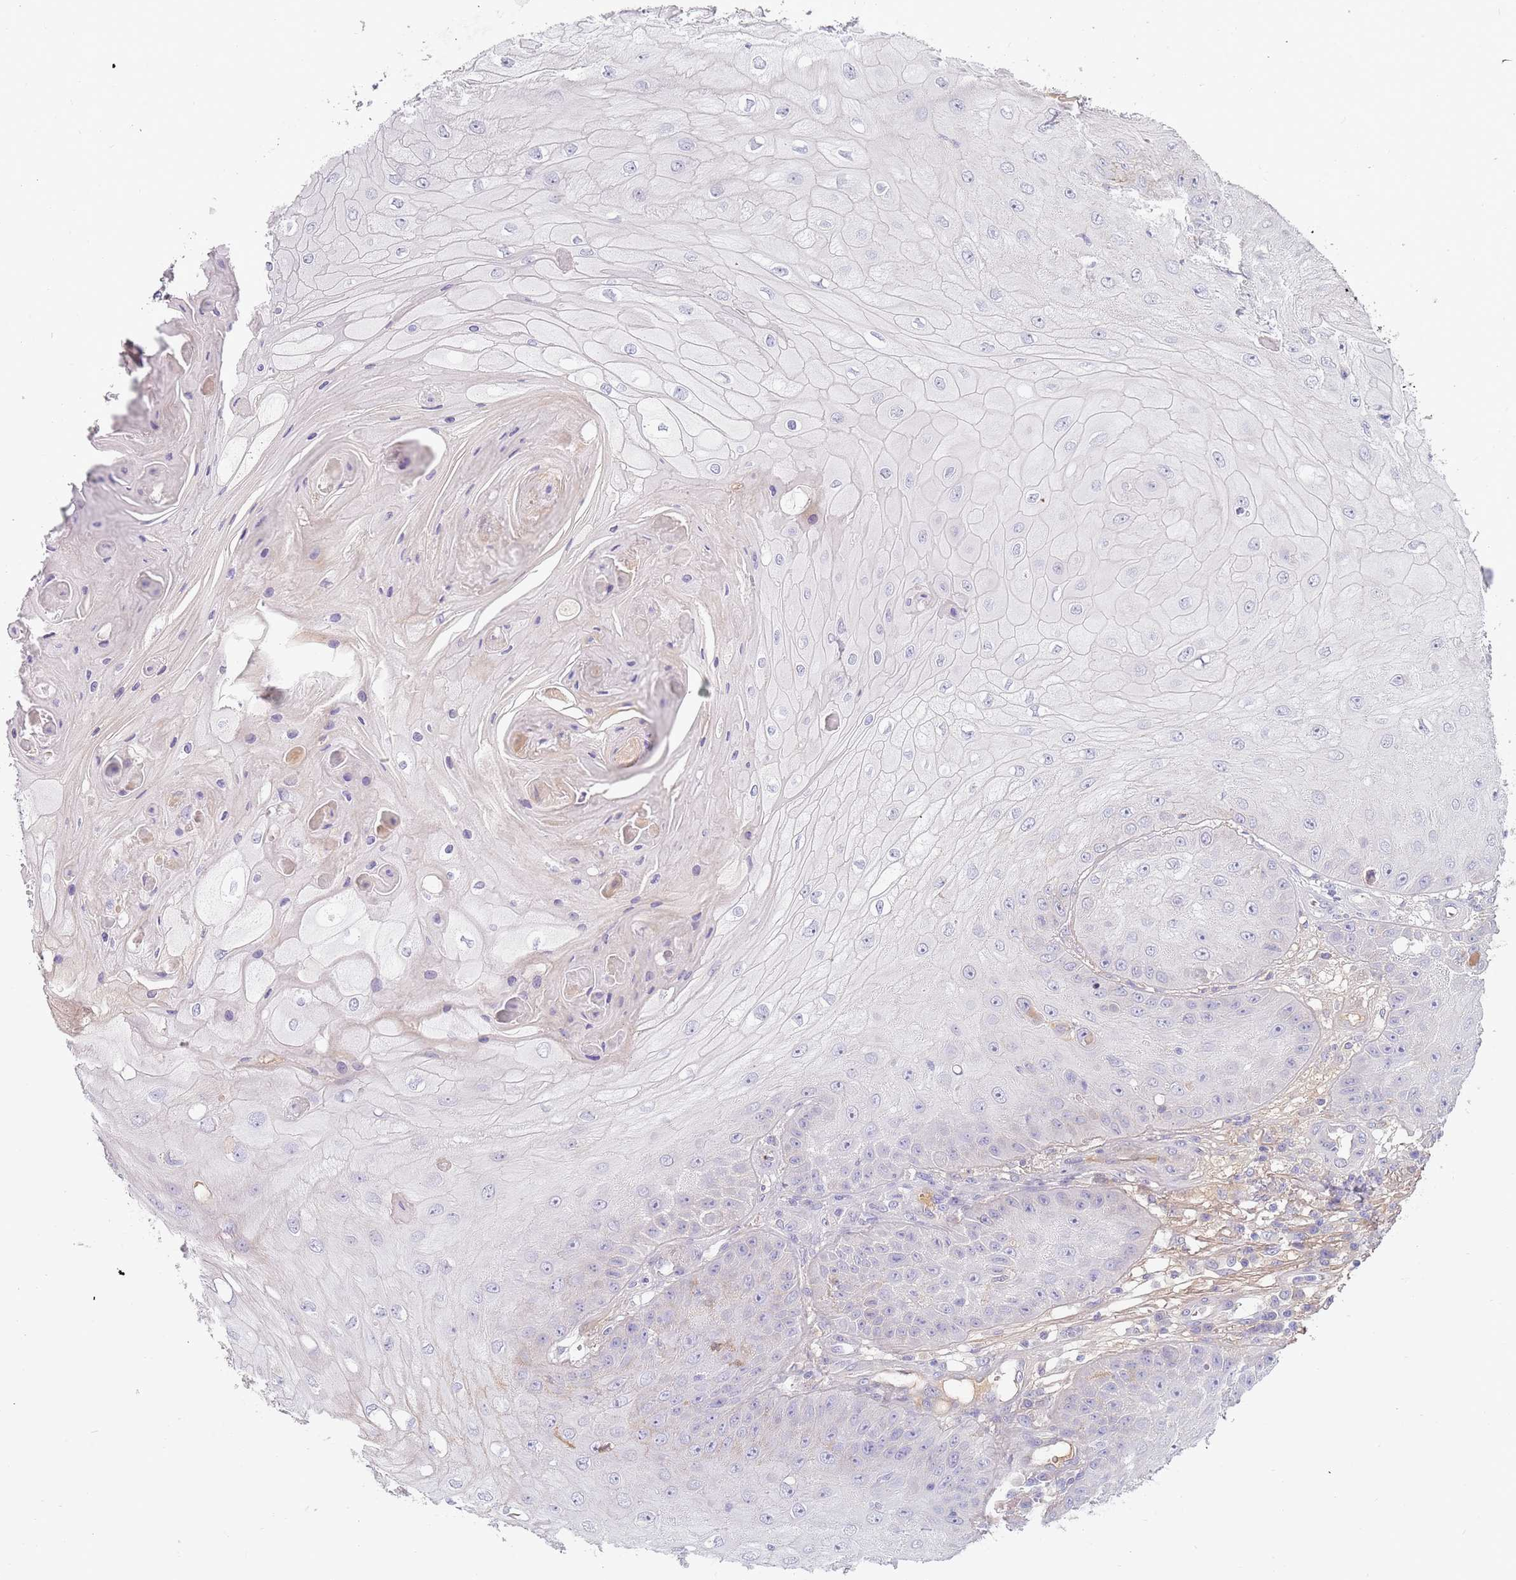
{"staining": {"intensity": "negative", "quantity": "none", "location": "none"}, "tissue": "skin cancer", "cell_type": "Tumor cells", "image_type": "cancer", "snomed": [{"axis": "morphology", "description": "Squamous cell carcinoma, NOS"}, {"axis": "topography", "description": "Skin"}], "caption": "The immunohistochemistry image has no significant expression in tumor cells of skin cancer tissue.", "gene": "TNFRSF6B", "patient": {"sex": "male", "age": 70}}